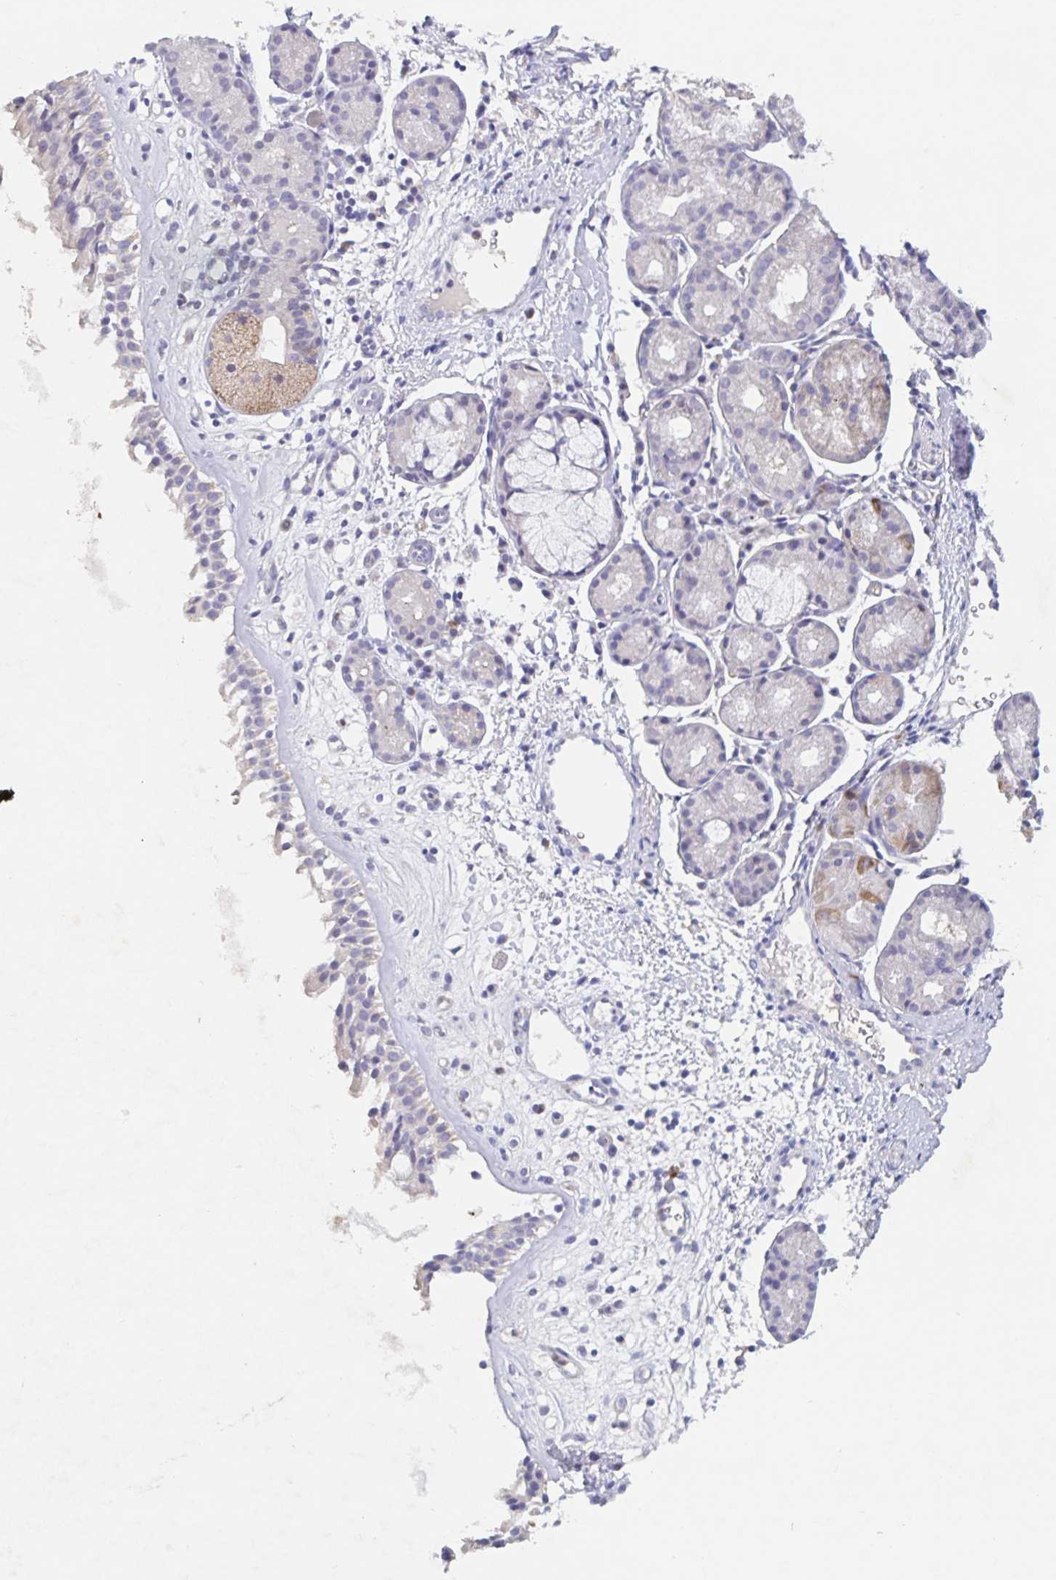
{"staining": {"intensity": "negative", "quantity": "none", "location": "none"}, "tissue": "nasopharynx", "cell_type": "Respiratory epithelial cells", "image_type": "normal", "snomed": [{"axis": "morphology", "description": "Normal tissue, NOS"}, {"axis": "topography", "description": "Nasopharynx"}], "caption": "Photomicrograph shows no protein positivity in respiratory epithelial cells of benign nasopharynx.", "gene": "CDC42BPG", "patient": {"sex": "male", "age": 65}}